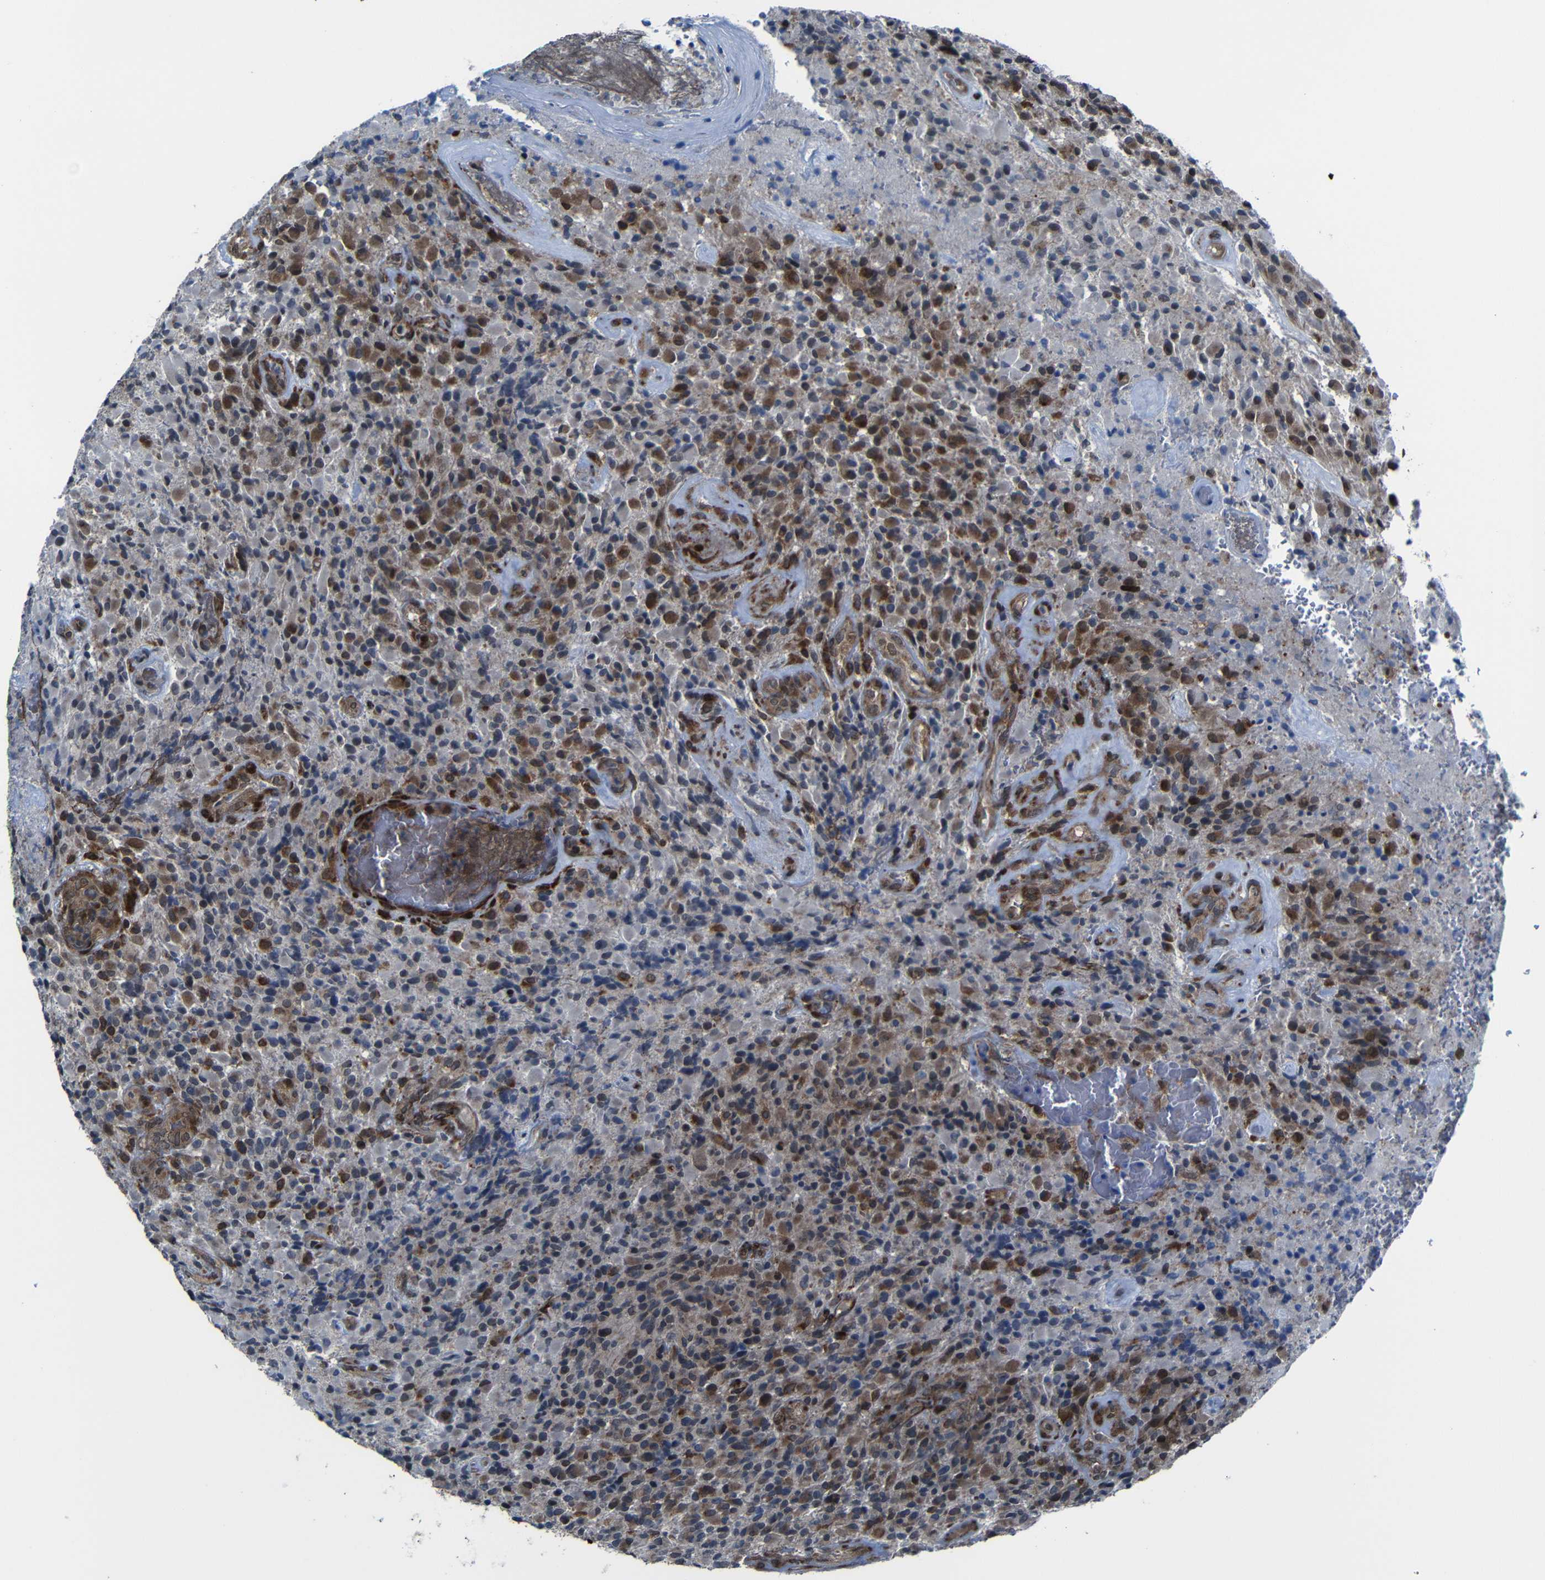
{"staining": {"intensity": "moderate", "quantity": "25%-75%", "location": "cytoplasmic/membranous,nuclear"}, "tissue": "glioma", "cell_type": "Tumor cells", "image_type": "cancer", "snomed": [{"axis": "morphology", "description": "Glioma, malignant, High grade"}, {"axis": "topography", "description": "Brain"}], "caption": "IHC (DAB (3,3'-diaminobenzidine)) staining of glioma displays moderate cytoplasmic/membranous and nuclear protein positivity in about 25%-75% of tumor cells.", "gene": "KIAA0513", "patient": {"sex": "male", "age": 71}}